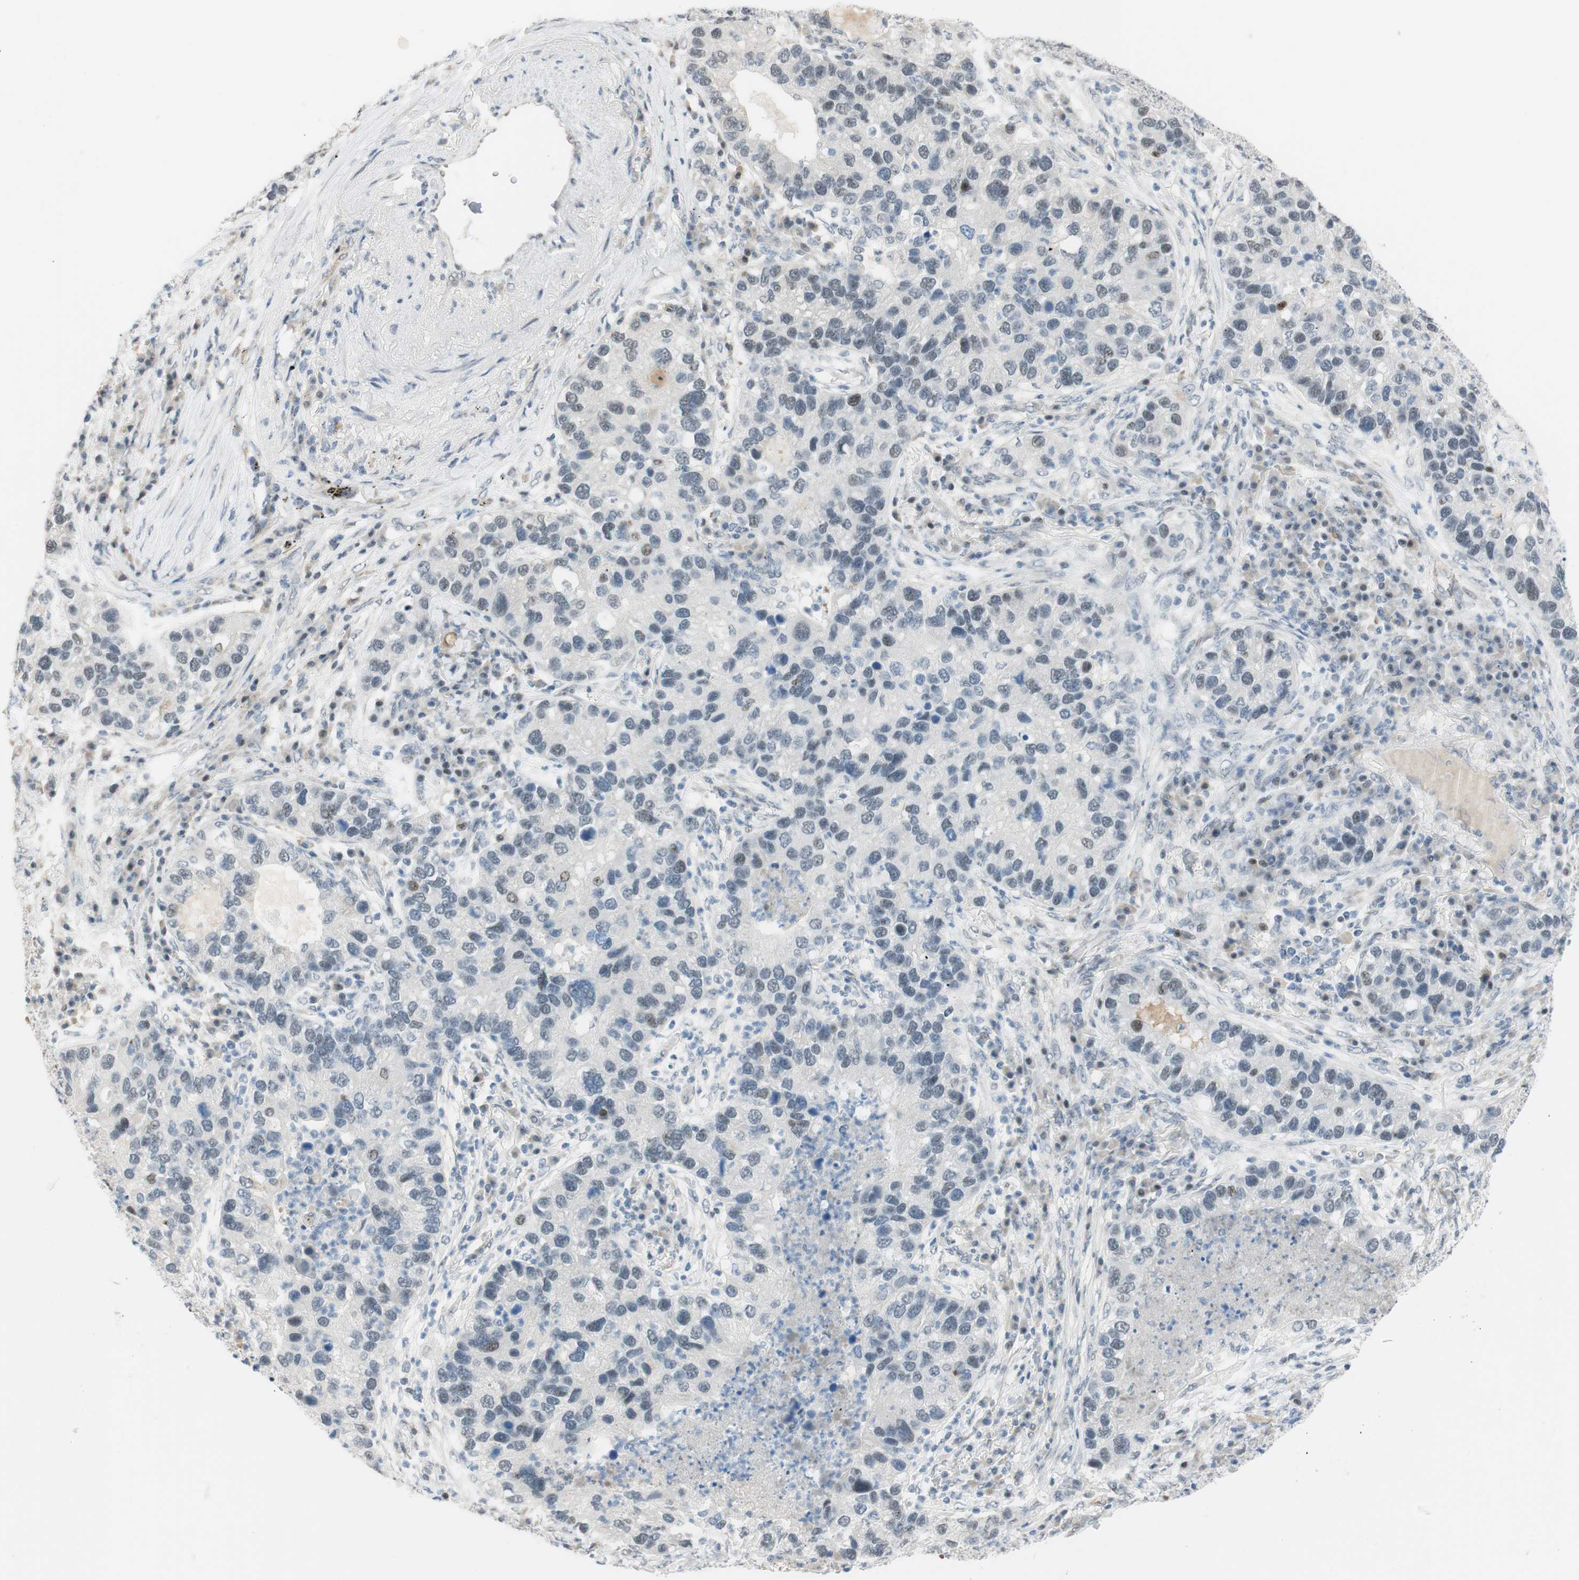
{"staining": {"intensity": "negative", "quantity": "none", "location": "none"}, "tissue": "lung cancer", "cell_type": "Tumor cells", "image_type": "cancer", "snomed": [{"axis": "morphology", "description": "Normal tissue, NOS"}, {"axis": "morphology", "description": "Adenocarcinoma, NOS"}, {"axis": "topography", "description": "Bronchus"}, {"axis": "topography", "description": "Lung"}], "caption": "The IHC photomicrograph has no significant staining in tumor cells of lung cancer tissue.", "gene": "B4GALNT1", "patient": {"sex": "male", "age": 54}}